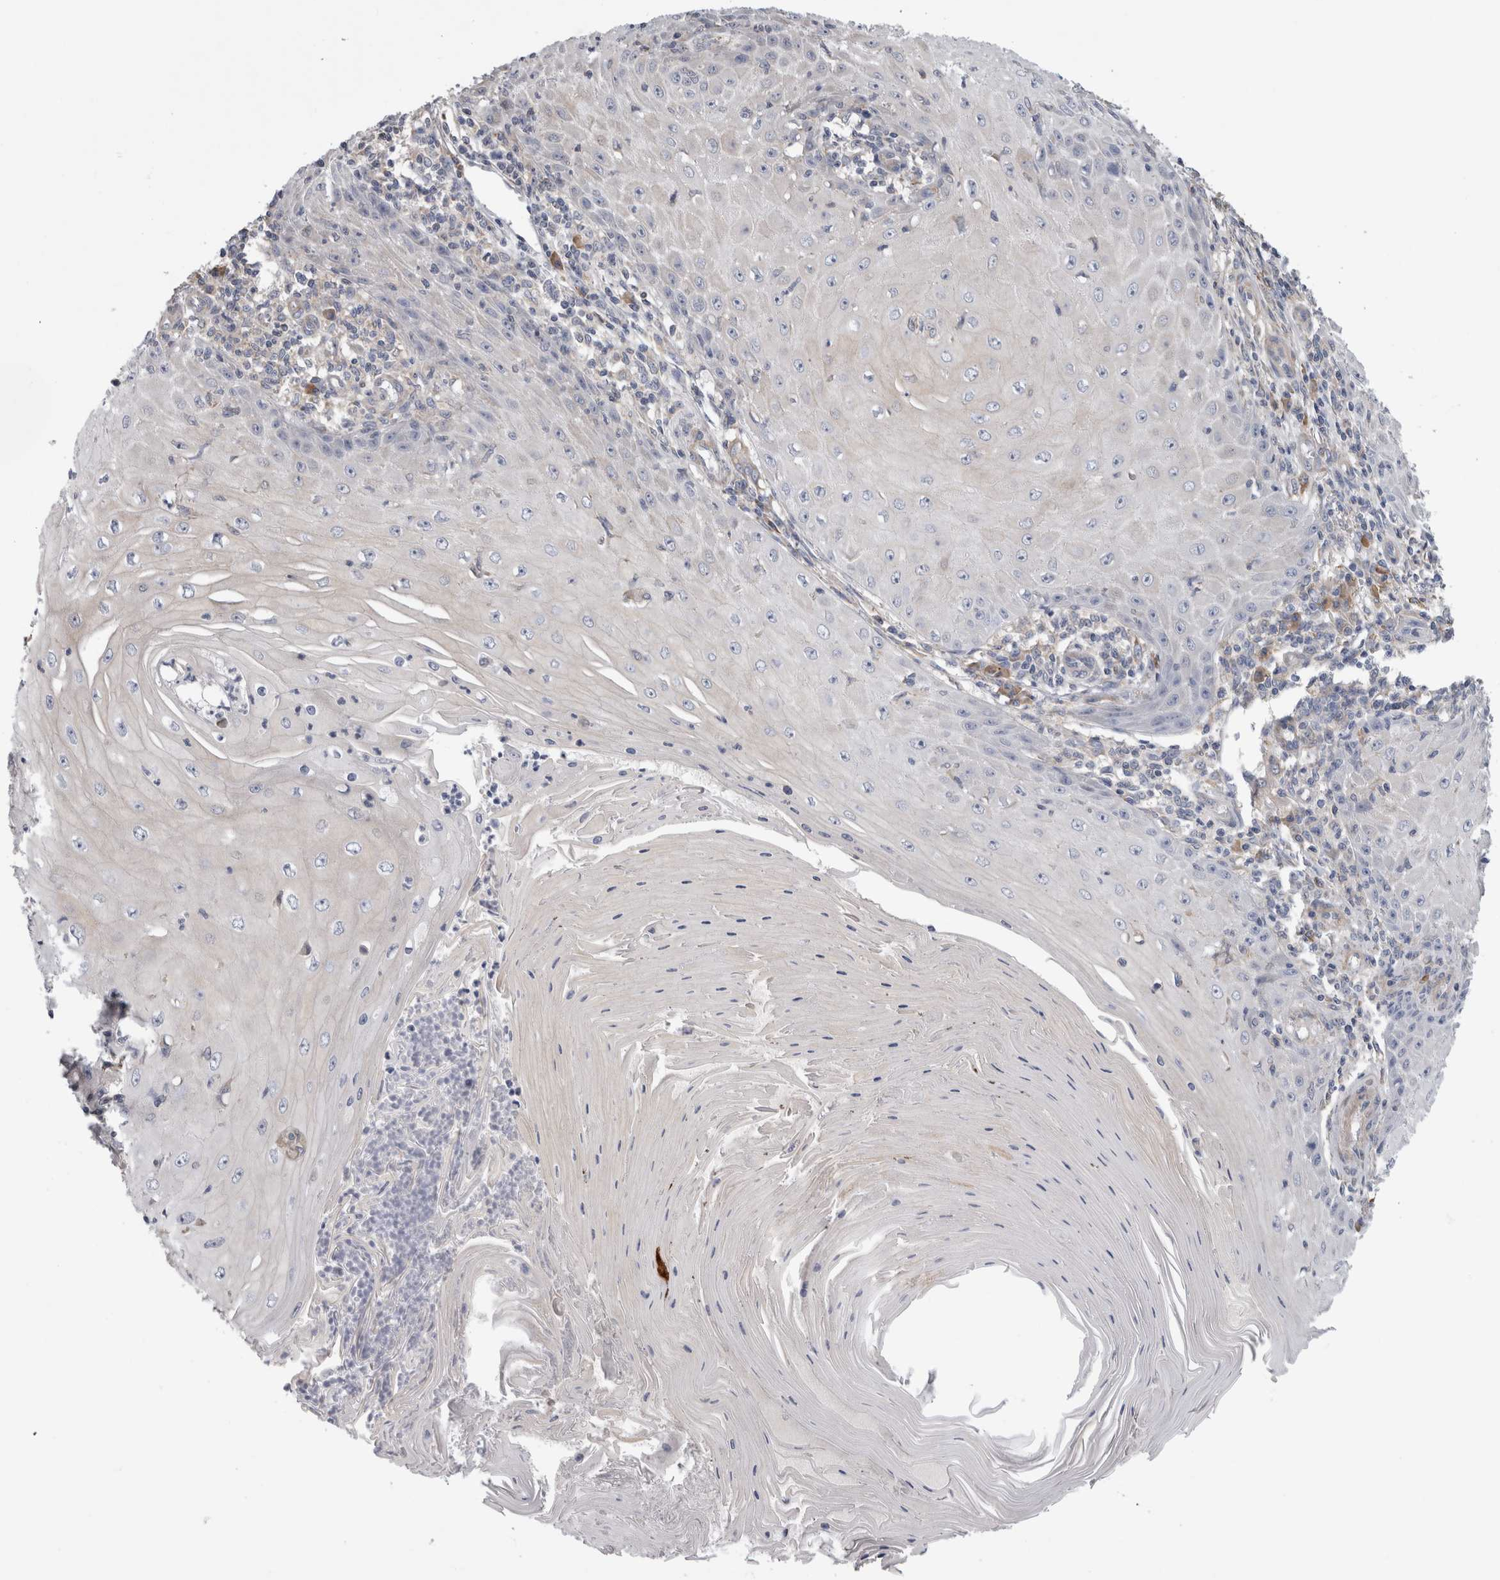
{"staining": {"intensity": "negative", "quantity": "none", "location": "none"}, "tissue": "skin cancer", "cell_type": "Tumor cells", "image_type": "cancer", "snomed": [{"axis": "morphology", "description": "Squamous cell carcinoma, NOS"}, {"axis": "topography", "description": "Skin"}], "caption": "Tumor cells are negative for brown protein staining in skin squamous cell carcinoma.", "gene": "SMAP2", "patient": {"sex": "female", "age": 73}}